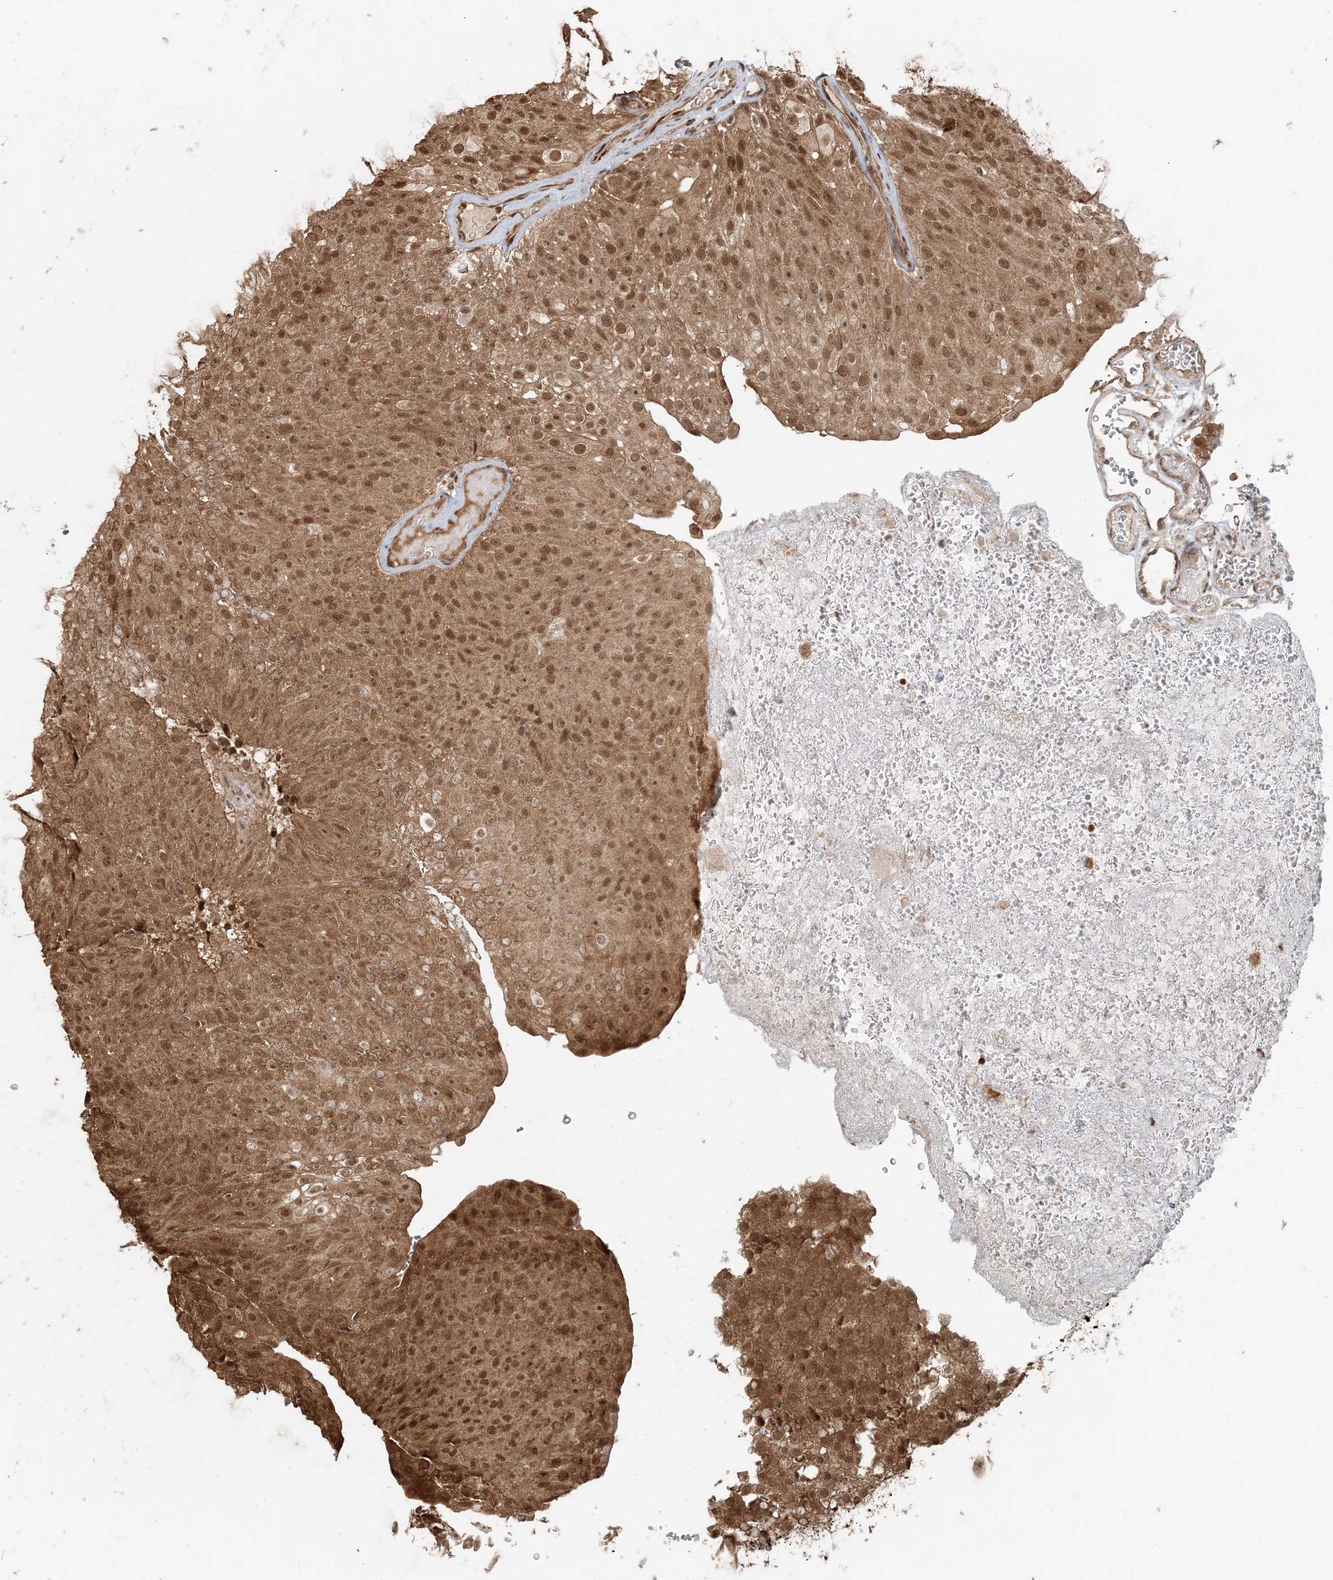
{"staining": {"intensity": "moderate", "quantity": ">75%", "location": "cytoplasmic/membranous,nuclear"}, "tissue": "urothelial cancer", "cell_type": "Tumor cells", "image_type": "cancer", "snomed": [{"axis": "morphology", "description": "Urothelial carcinoma, Low grade"}, {"axis": "topography", "description": "Urinary bladder"}], "caption": "Moderate cytoplasmic/membranous and nuclear positivity is present in approximately >75% of tumor cells in urothelial cancer.", "gene": "ARHGAP35", "patient": {"sex": "male", "age": 78}}